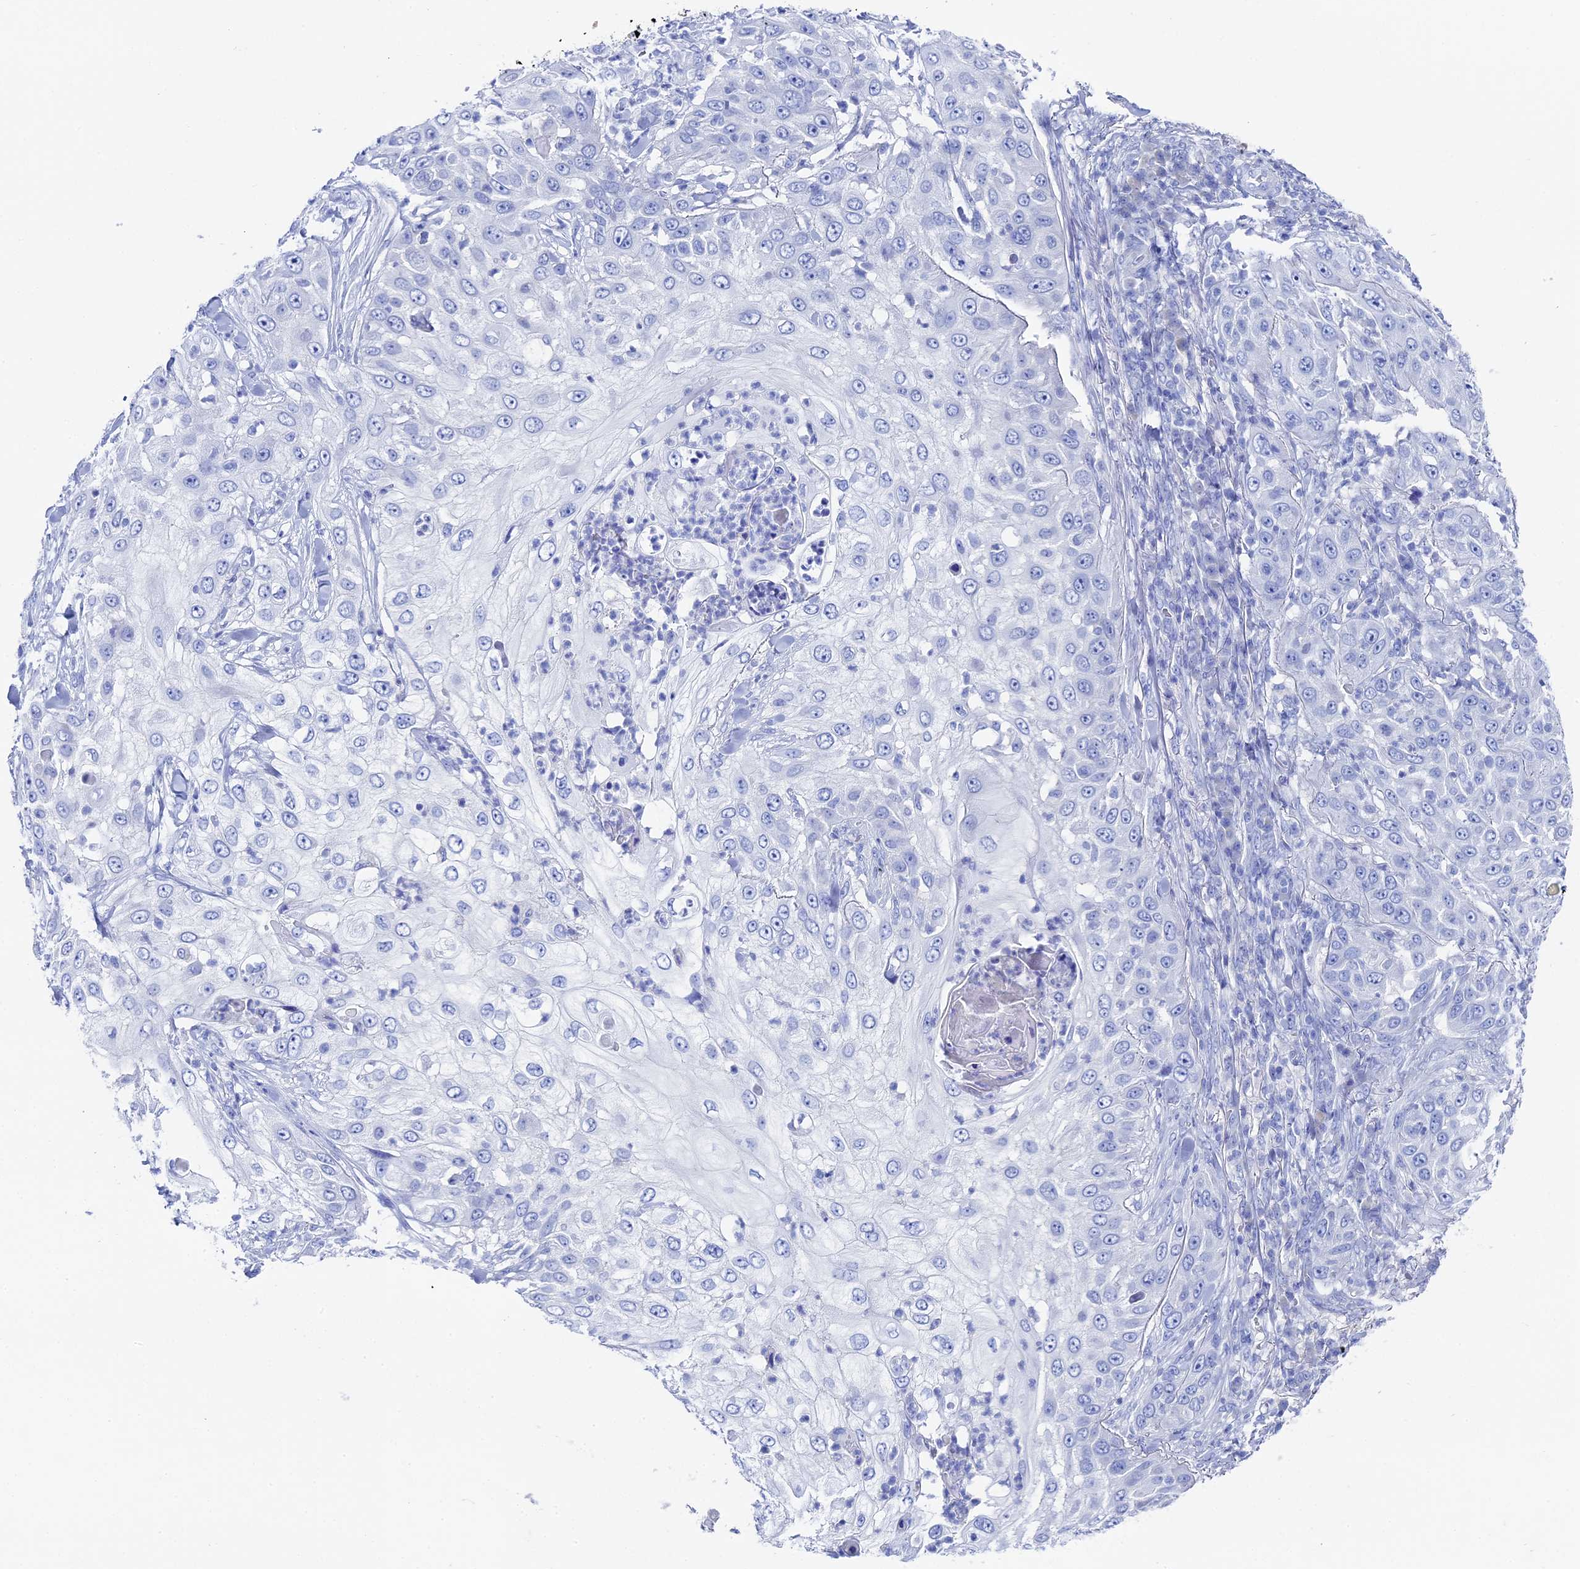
{"staining": {"intensity": "negative", "quantity": "none", "location": "none"}, "tissue": "skin cancer", "cell_type": "Tumor cells", "image_type": "cancer", "snomed": [{"axis": "morphology", "description": "Squamous cell carcinoma, NOS"}, {"axis": "topography", "description": "Skin"}], "caption": "There is no significant staining in tumor cells of skin cancer.", "gene": "UNC119", "patient": {"sex": "female", "age": 44}}